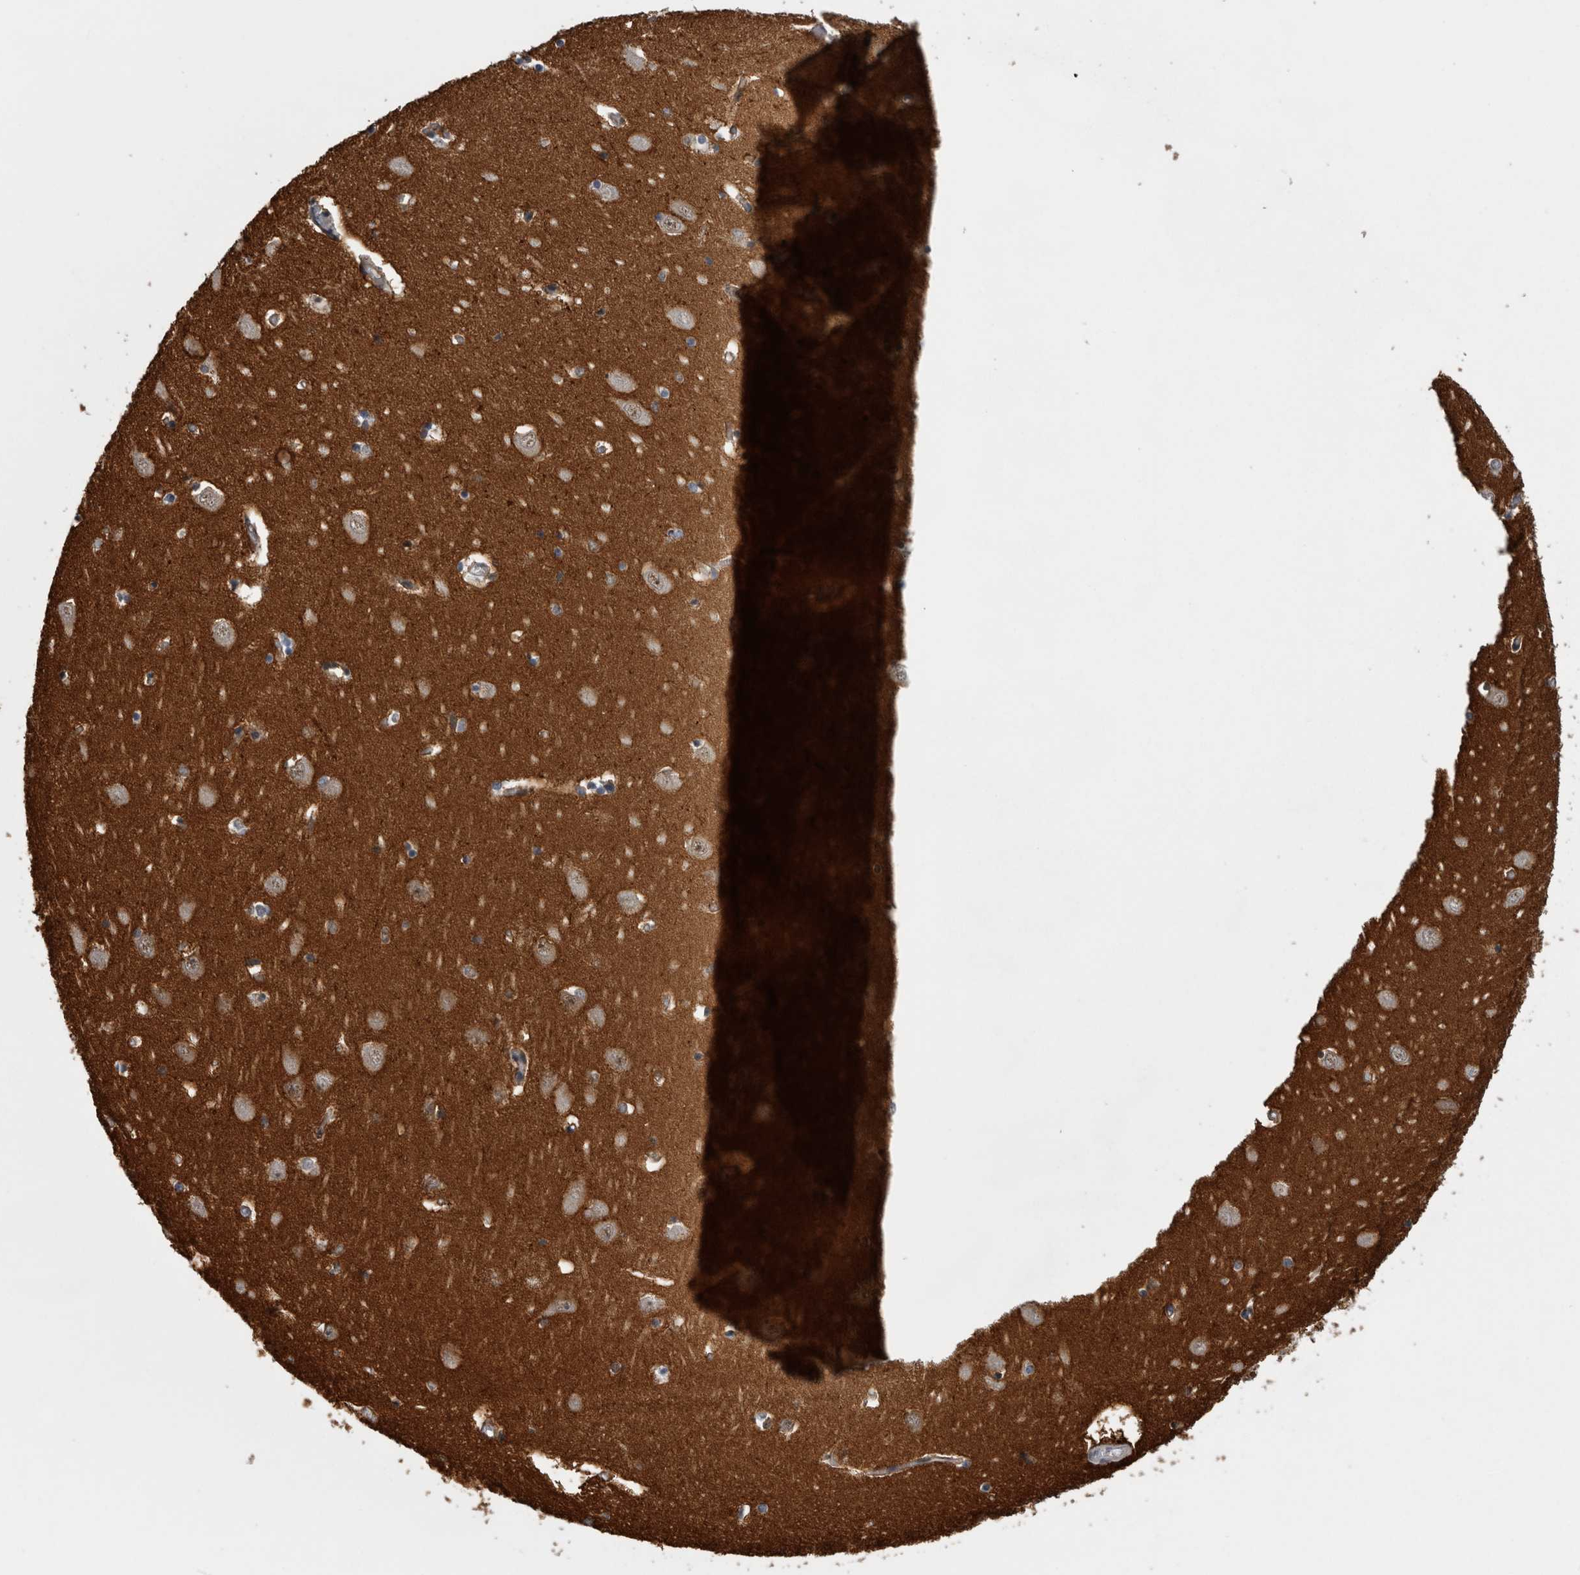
{"staining": {"intensity": "moderate", "quantity": "<25%", "location": "cytoplasmic/membranous"}, "tissue": "hippocampus", "cell_type": "Glial cells", "image_type": "normal", "snomed": [{"axis": "morphology", "description": "Normal tissue, NOS"}, {"axis": "topography", "description": "Hippocampus"}], "caption": "This image shows benign hippocampus stained with IHC to label a protein in brown. The cytoplasmic/membranous of glial cells show moderate positivity for the protein. Nuclei are counter-stained blue.", "gene": "PEBP4", "patient": {"sex": "male", "age": 70}}